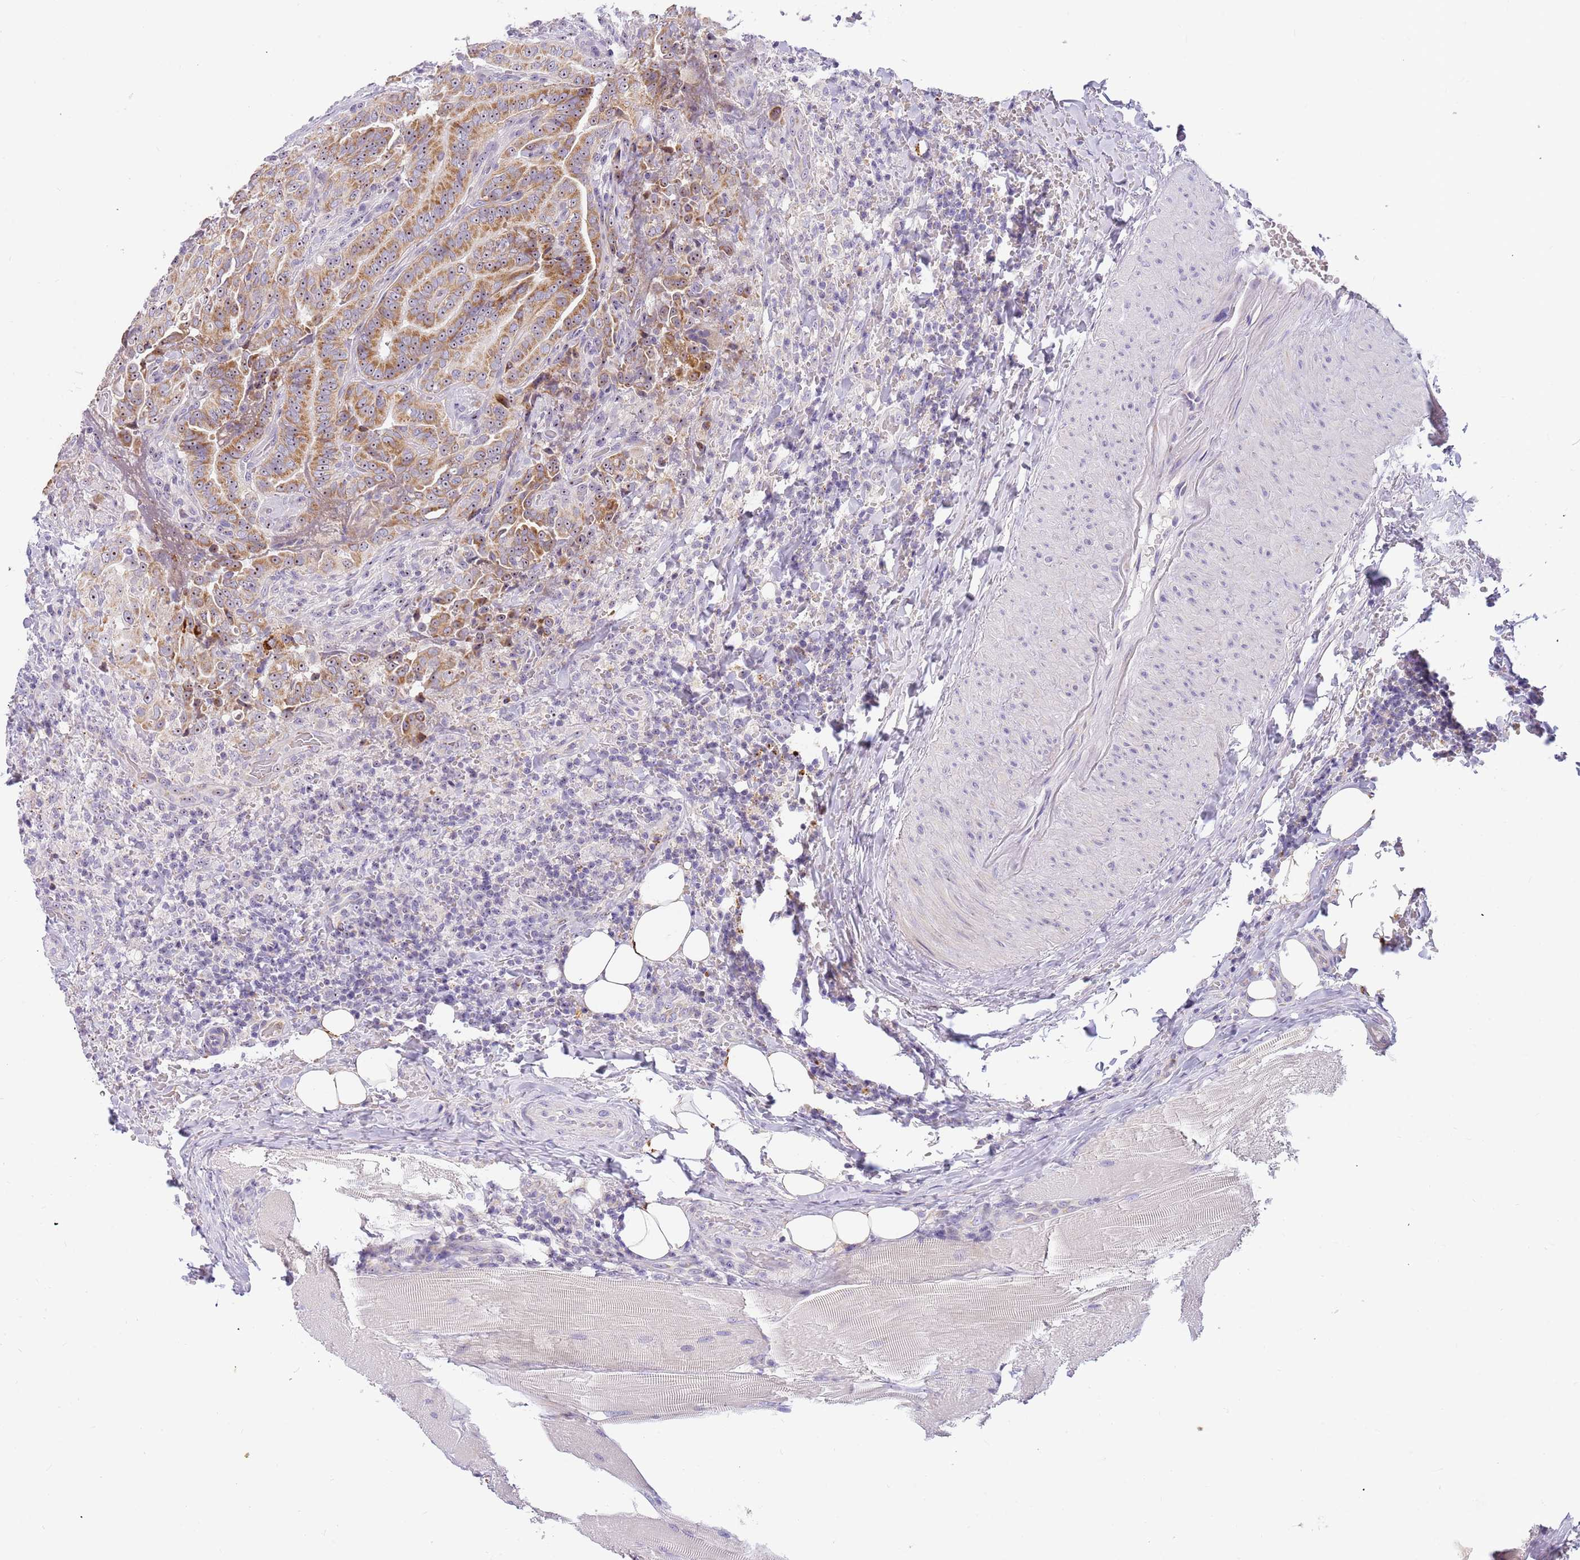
{"staining": {"intensity": "moderate", "quantity": ">75%", "location": "cytoplasmic/membranous,nuclear"}, "tissue": "thyroid cancer", "cell_type": "Tumor cells", "image_type": "cancer", "snomed": [{"axis": "morphology", "description": "Papillary adenocarcinoma, NOS"}, {"axis": "topography", "description": "Thyroid gland"}], "caption": "Papillary adenocarcinoma (thyroid) tissue exhibits moderate cytoplasmic/membranous and nuclear expression in about >75% of tumor cells, visualized by immunohistochemistry.", "gene": "DNAJA3", "patient": {"sex": "male", "age": 61}}